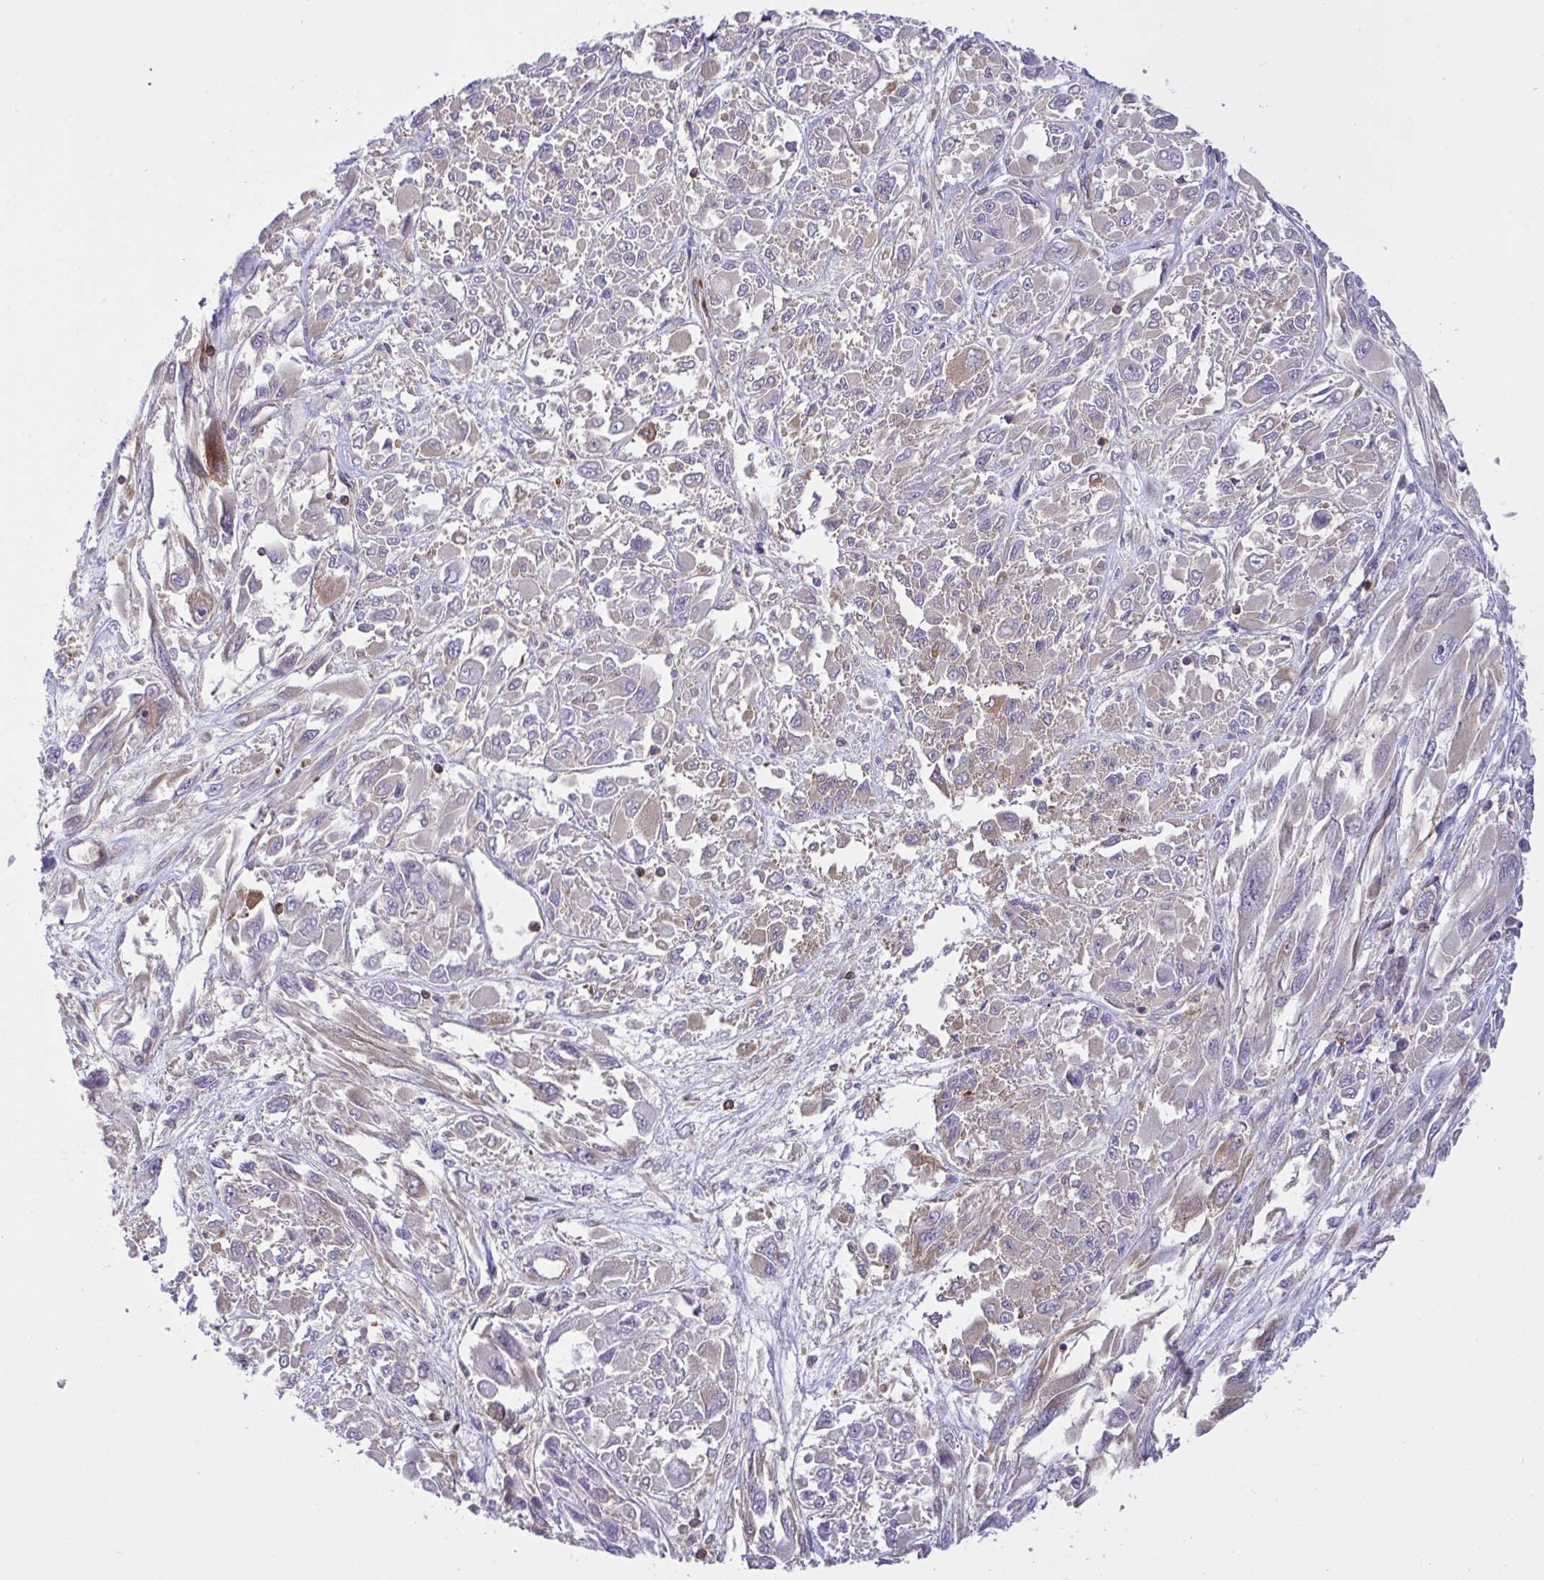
{"staining": {"intensity": "negative", "quantity": "none", "location": "none"}, "tissue": "melanoma", "cell_type": "Tumor cells", "image_type": "cancer", "snomed": [{"axis": "morphology", "description": "Malignant melanoma, NOS"}, {"axis": "topography", "description": "Skin"}], "caption": "The histopathology image reveals no staining of tumor cells in malignant melanoma.", "gene": "TSC22D3", "patient": {"sex": "female", "age": 91}}